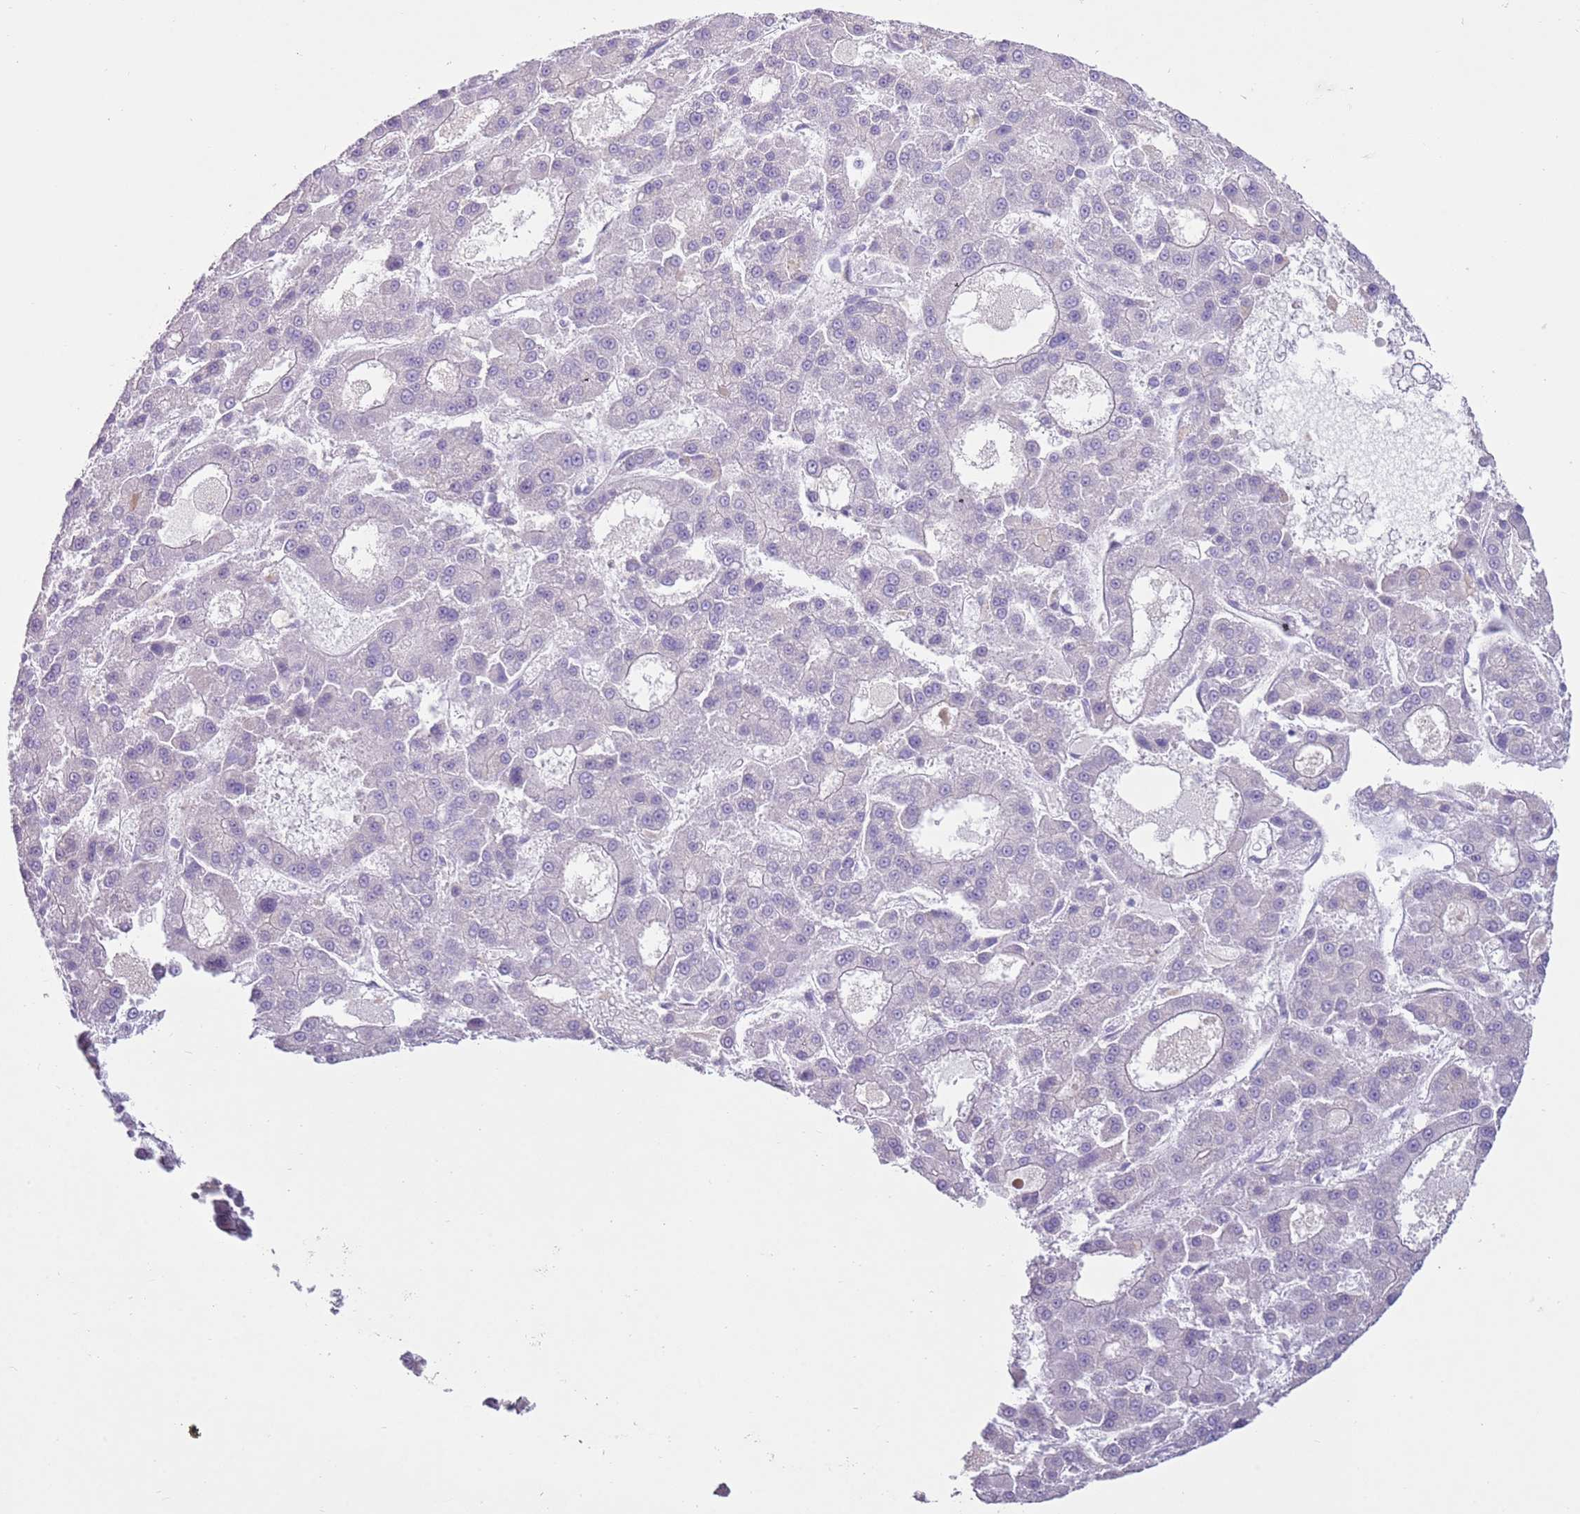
{"staining": {"intensity": "negative", "quantity": "none", "location": "none"}, "tissue": "liver cancer", "cell_type": "Tumor cells", "image_type": "cancer", "snomed": [{"axis": "morphology", "description": "Carcinoma, Hepatocellular, NOS"}, {"axis": "topography", "description": "Liver"}], "caption": "A high-resolution micrograph shows immunohistochemistry staining of liver cancer, which exhibits no significant positivity in tumor cells.", "gene": "ZNF239", "patient": {"sex": "male", "age": 70}}